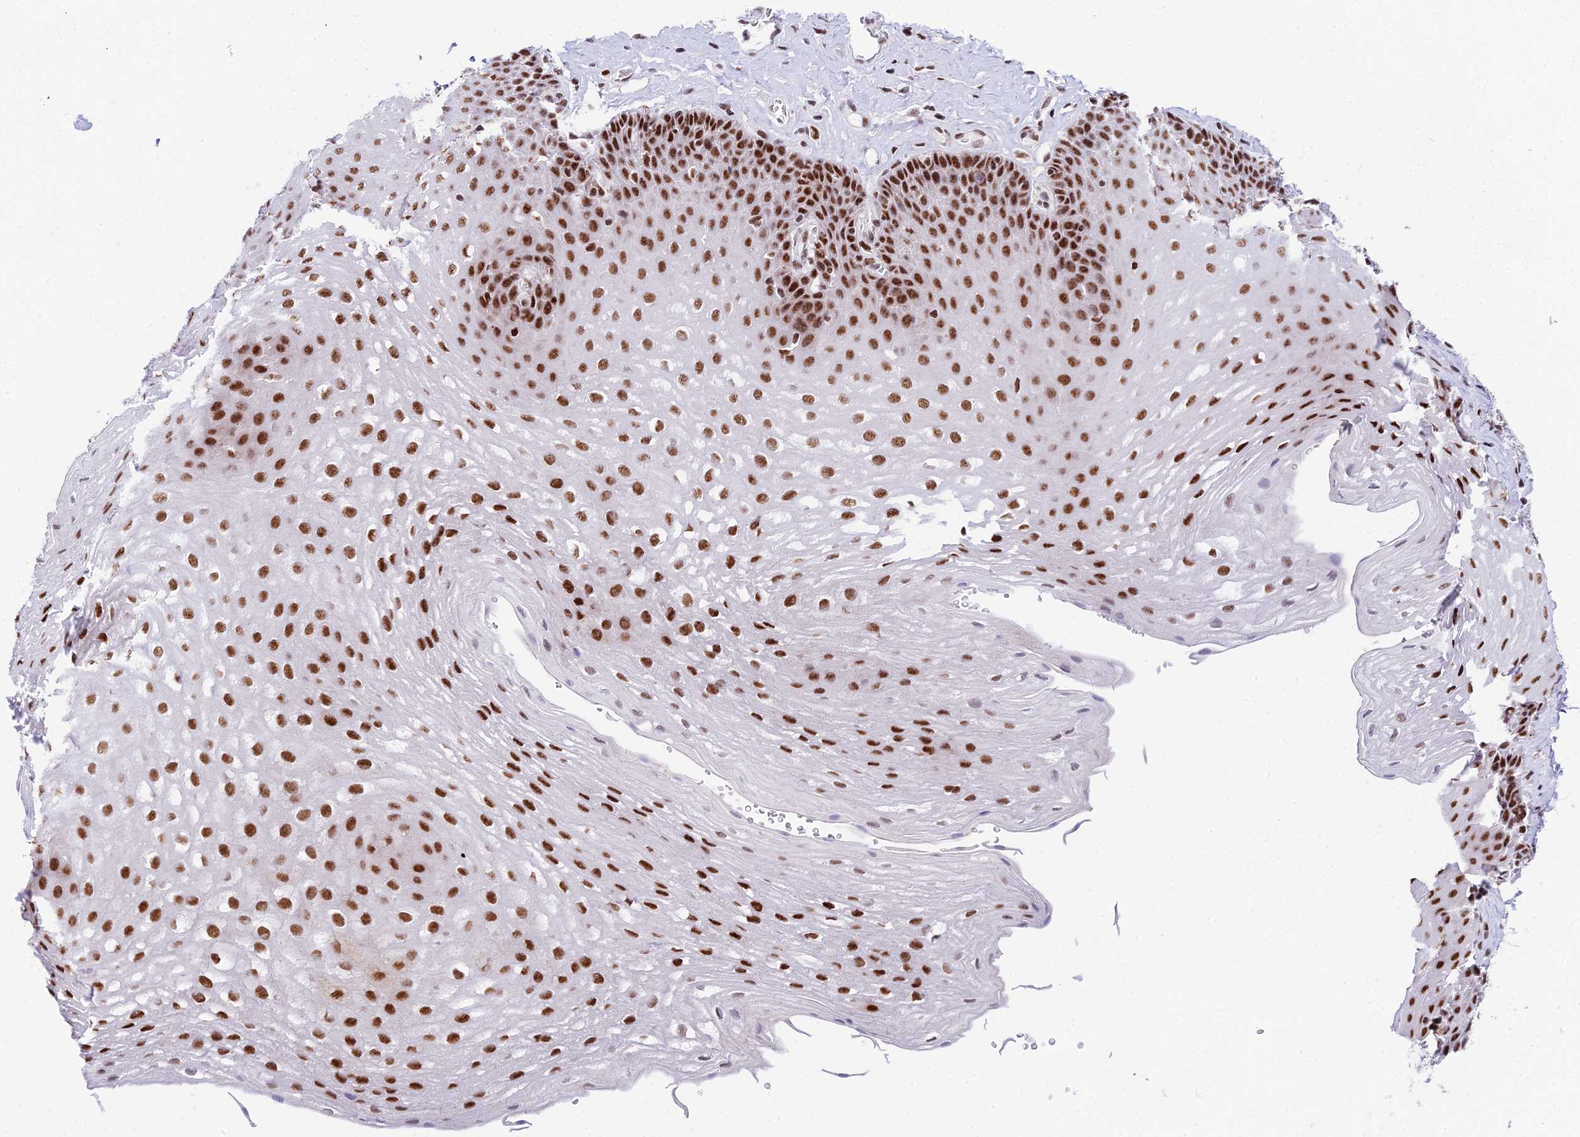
{"staining": {"intensity": "strong", "quantity": ">75%", "location": "nuclear"}, "tissue": "esophagus", "cell_type": "Squamous epithelial cells", "image_type": "normal", "snomed": [{"axis": "morphology", "description": "Normal tissue, NOS"}, {"axis": "topography", "description": "Esophagus"}], "caption": "Strong nuclear staining is identified in approximately >75% of squamous epithelial cells in normal esophagus. (brown staining indicates protein expression, while blue staining denotes nuclei).", "gene": "USP22", "patient": {"sex": "female", "age": 66}}